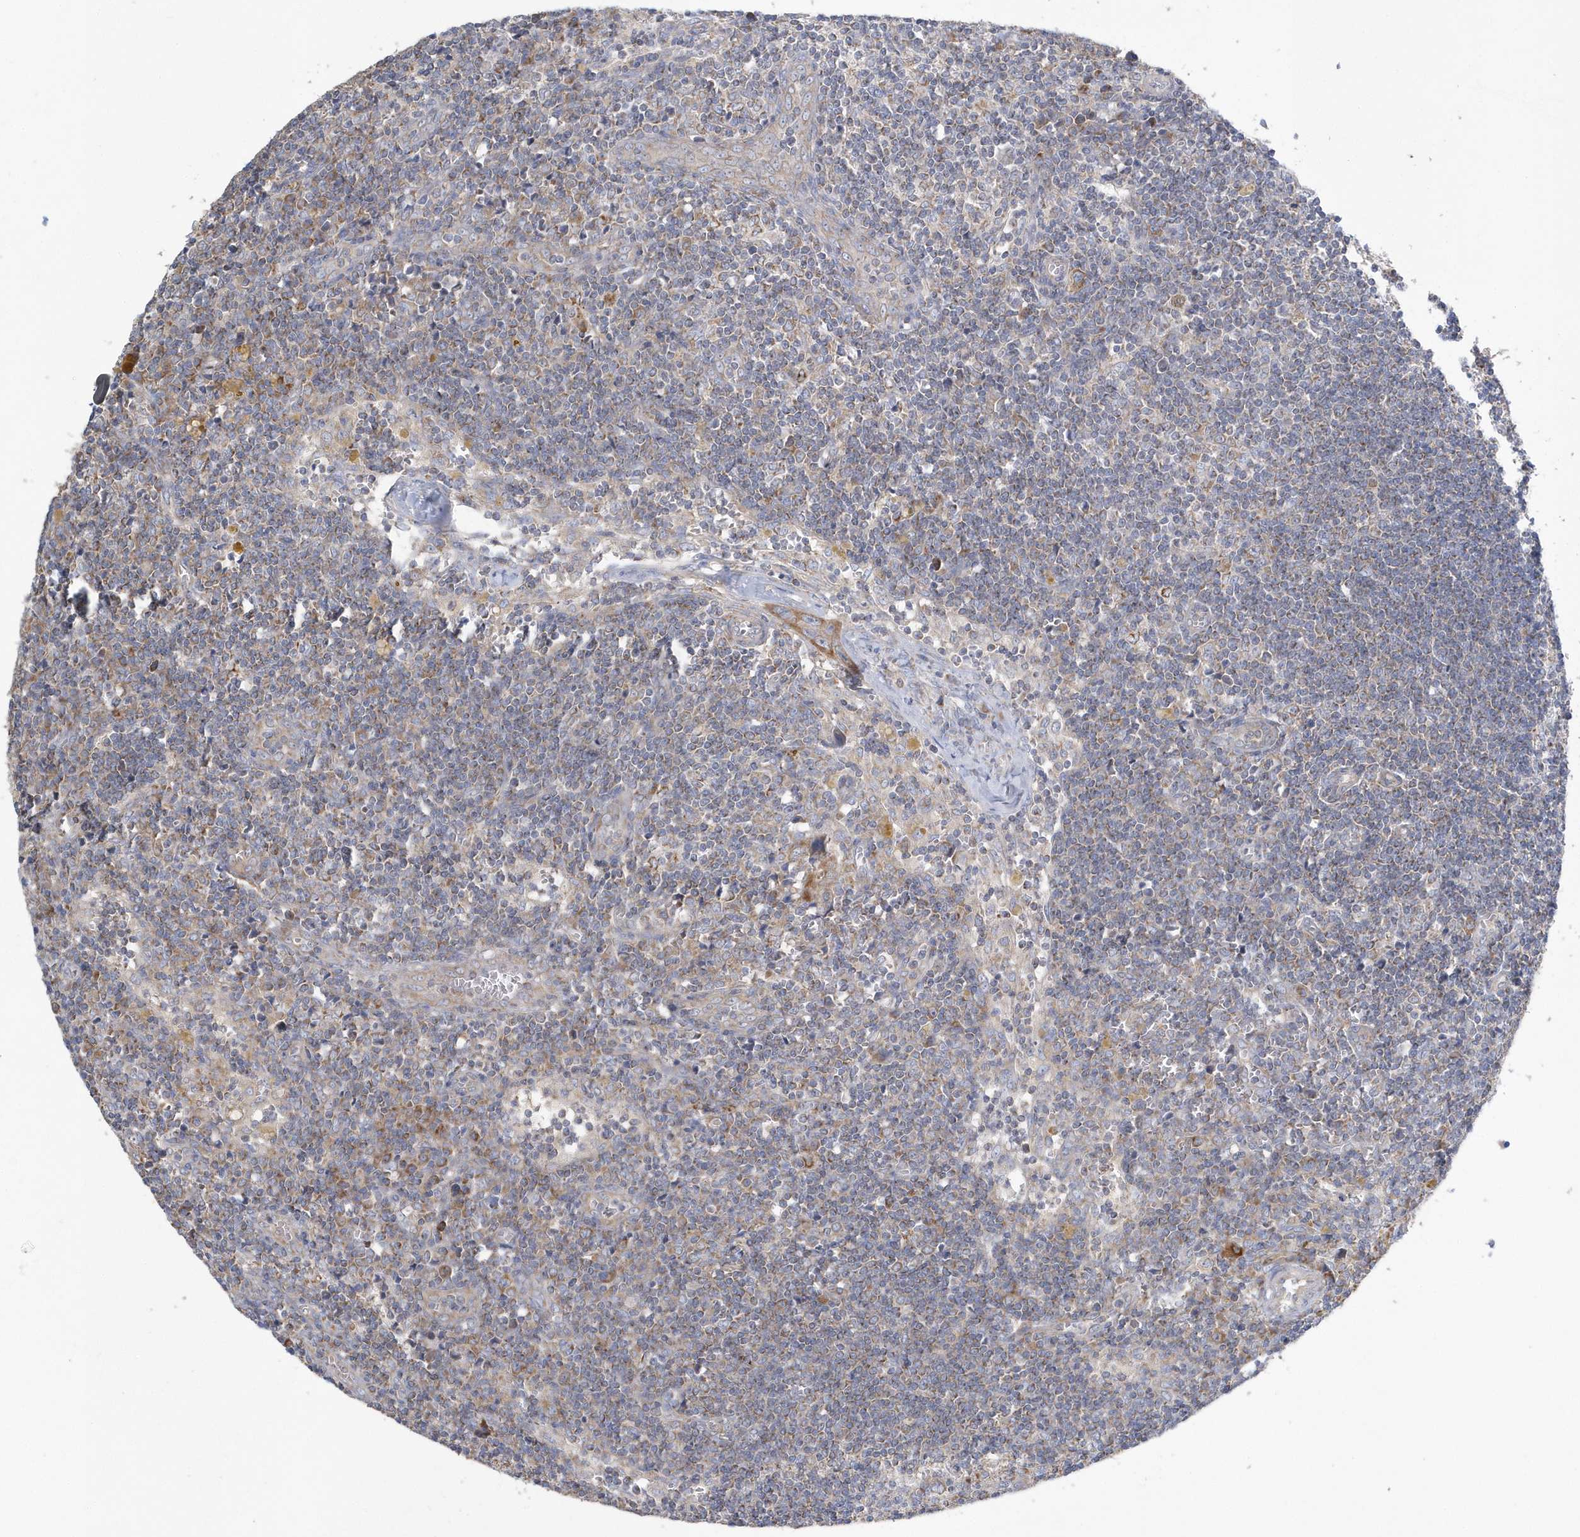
{"staining": {"intensity": "moderate", "quantity": "25%-75%", "location": "cytoplasmic/membranous"}, "tissue": "lymph node", "cell_type": "Germinal center cells", "image_type": "normal", "snomed": [{"axis": "morphology", "description": "Normal tissue, NOS"}, {"axis": "morphology", "description": "Squamous cell carcinoma, metastatic, NOS"}, {"axis": "topography", "description": "Lymph node"}], "caption": "Immunohistochemical staining of benign human lymph node displays moderate cytoplasmic/membranous protein staining in approximately 25%-75% of germinal center cells.", "gene": "SPATA5", "patient": {"sex": "male", "age": 73}}